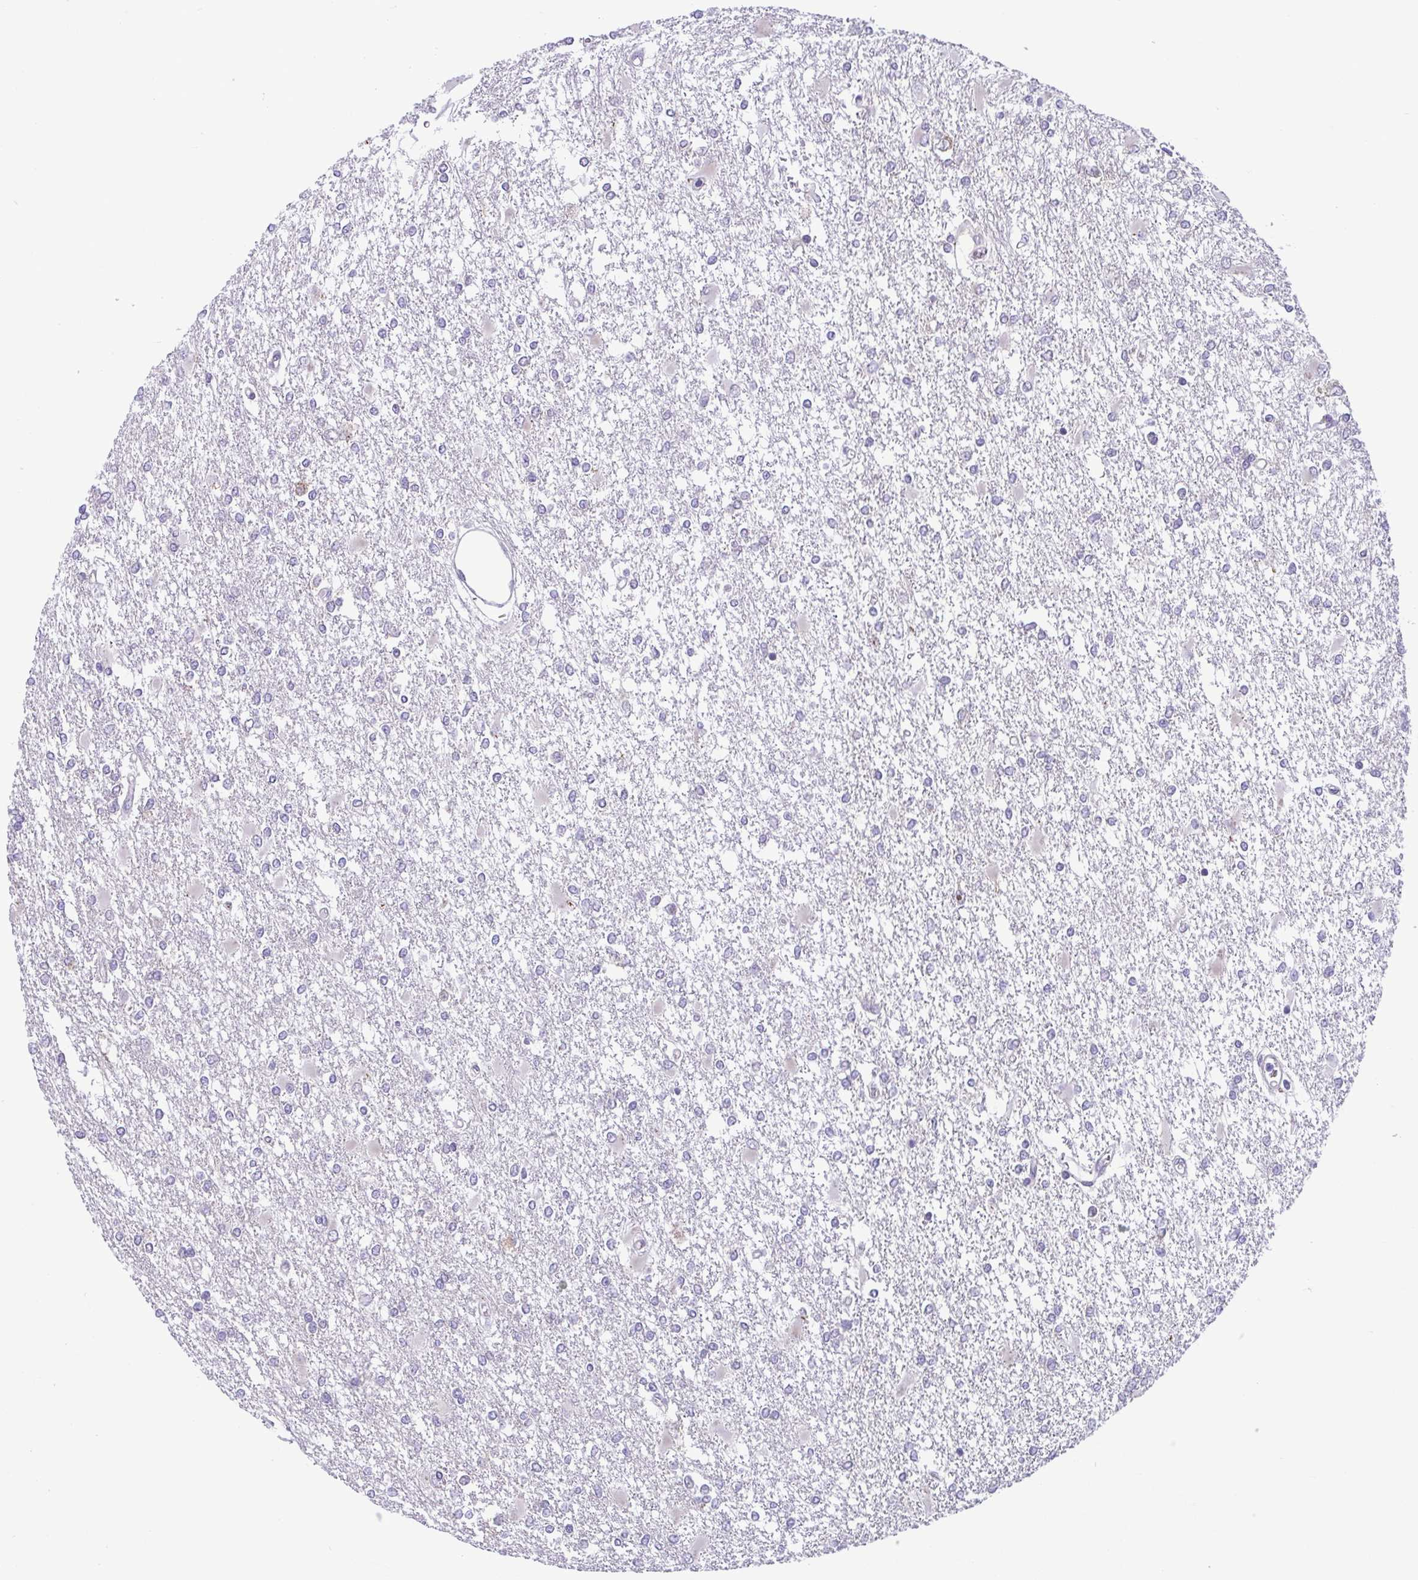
{"staining": {"intensity": "negative", "quantity": "none", "location": "none"}, "tissue": "glioma", "cell_type": "Tumor cells", "image_type": "cancer", "snomed": [{"axis": "morphology", "description": "Glioma, malignant, High grade"}, {"axis": "topography", "description": "Cerebral cortex"}], "caption": "Immunohistochemistry (IHC) micrograph of neoplastic tissue: human glioma stained with DAB exhibits no significant protein staining in tumor cells.", "gene": "TMEM108", "patient": {"sex": "male", "age": 79}}